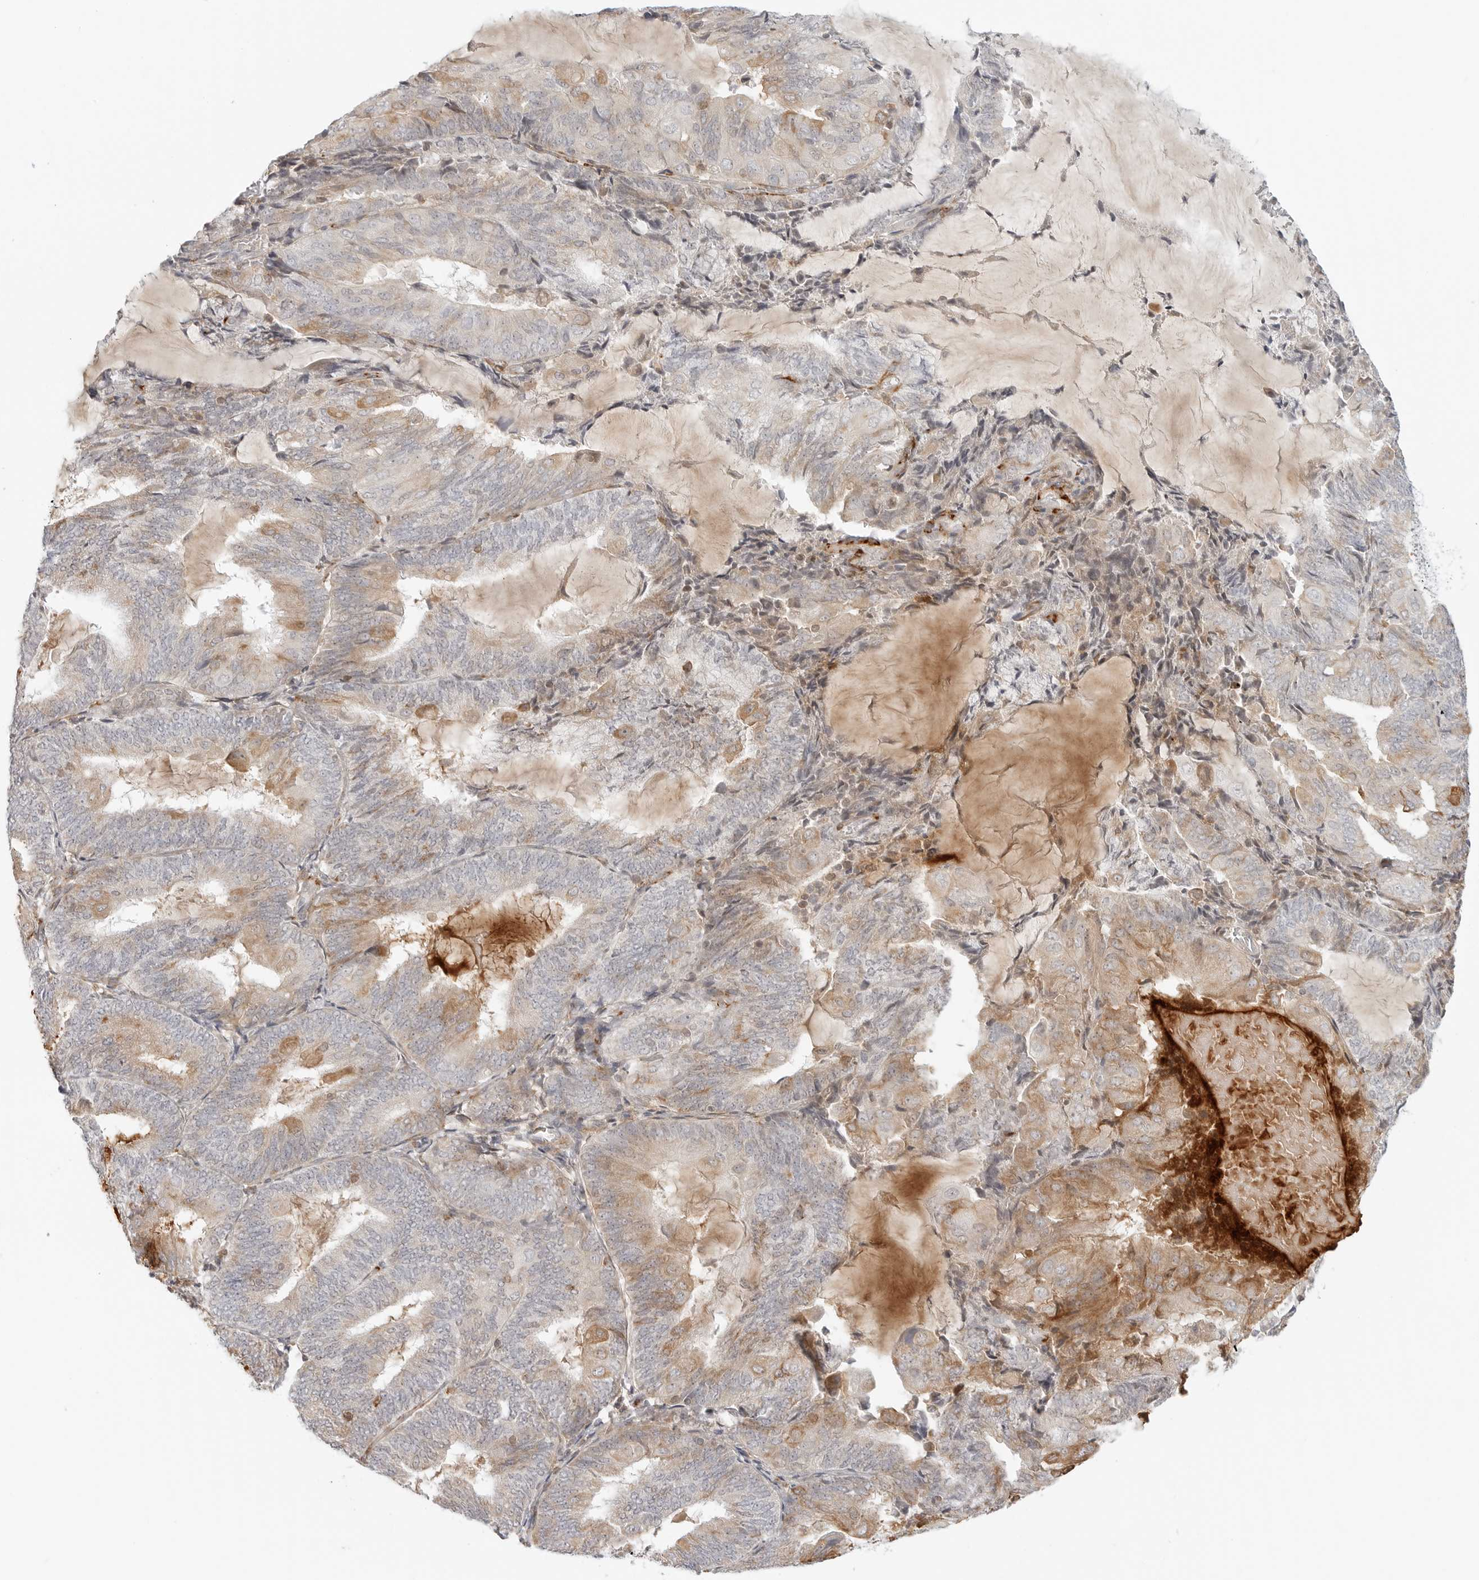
{"staining": {"intensity": "moderate", "quantity": "<25%", "location": "cytoplasmic/membranous"}, "tissue": "endometrial cancer", "cell_type": "Tumor cells", "image_type": "cancer", "snomed": [{"axis": "morphology", "description": "Adenocarcinoma, NOS"}, {"axis": "topography", "description": "Endometrium"}], "caption": "Tumor cells demonstrate low levels of moderate cytoplasmic/membranous expression in approximately <25% of cells in human endometrial cancer.", "gene": "C1QTNF1", "patient": {"sex": "female", "age": 81}}